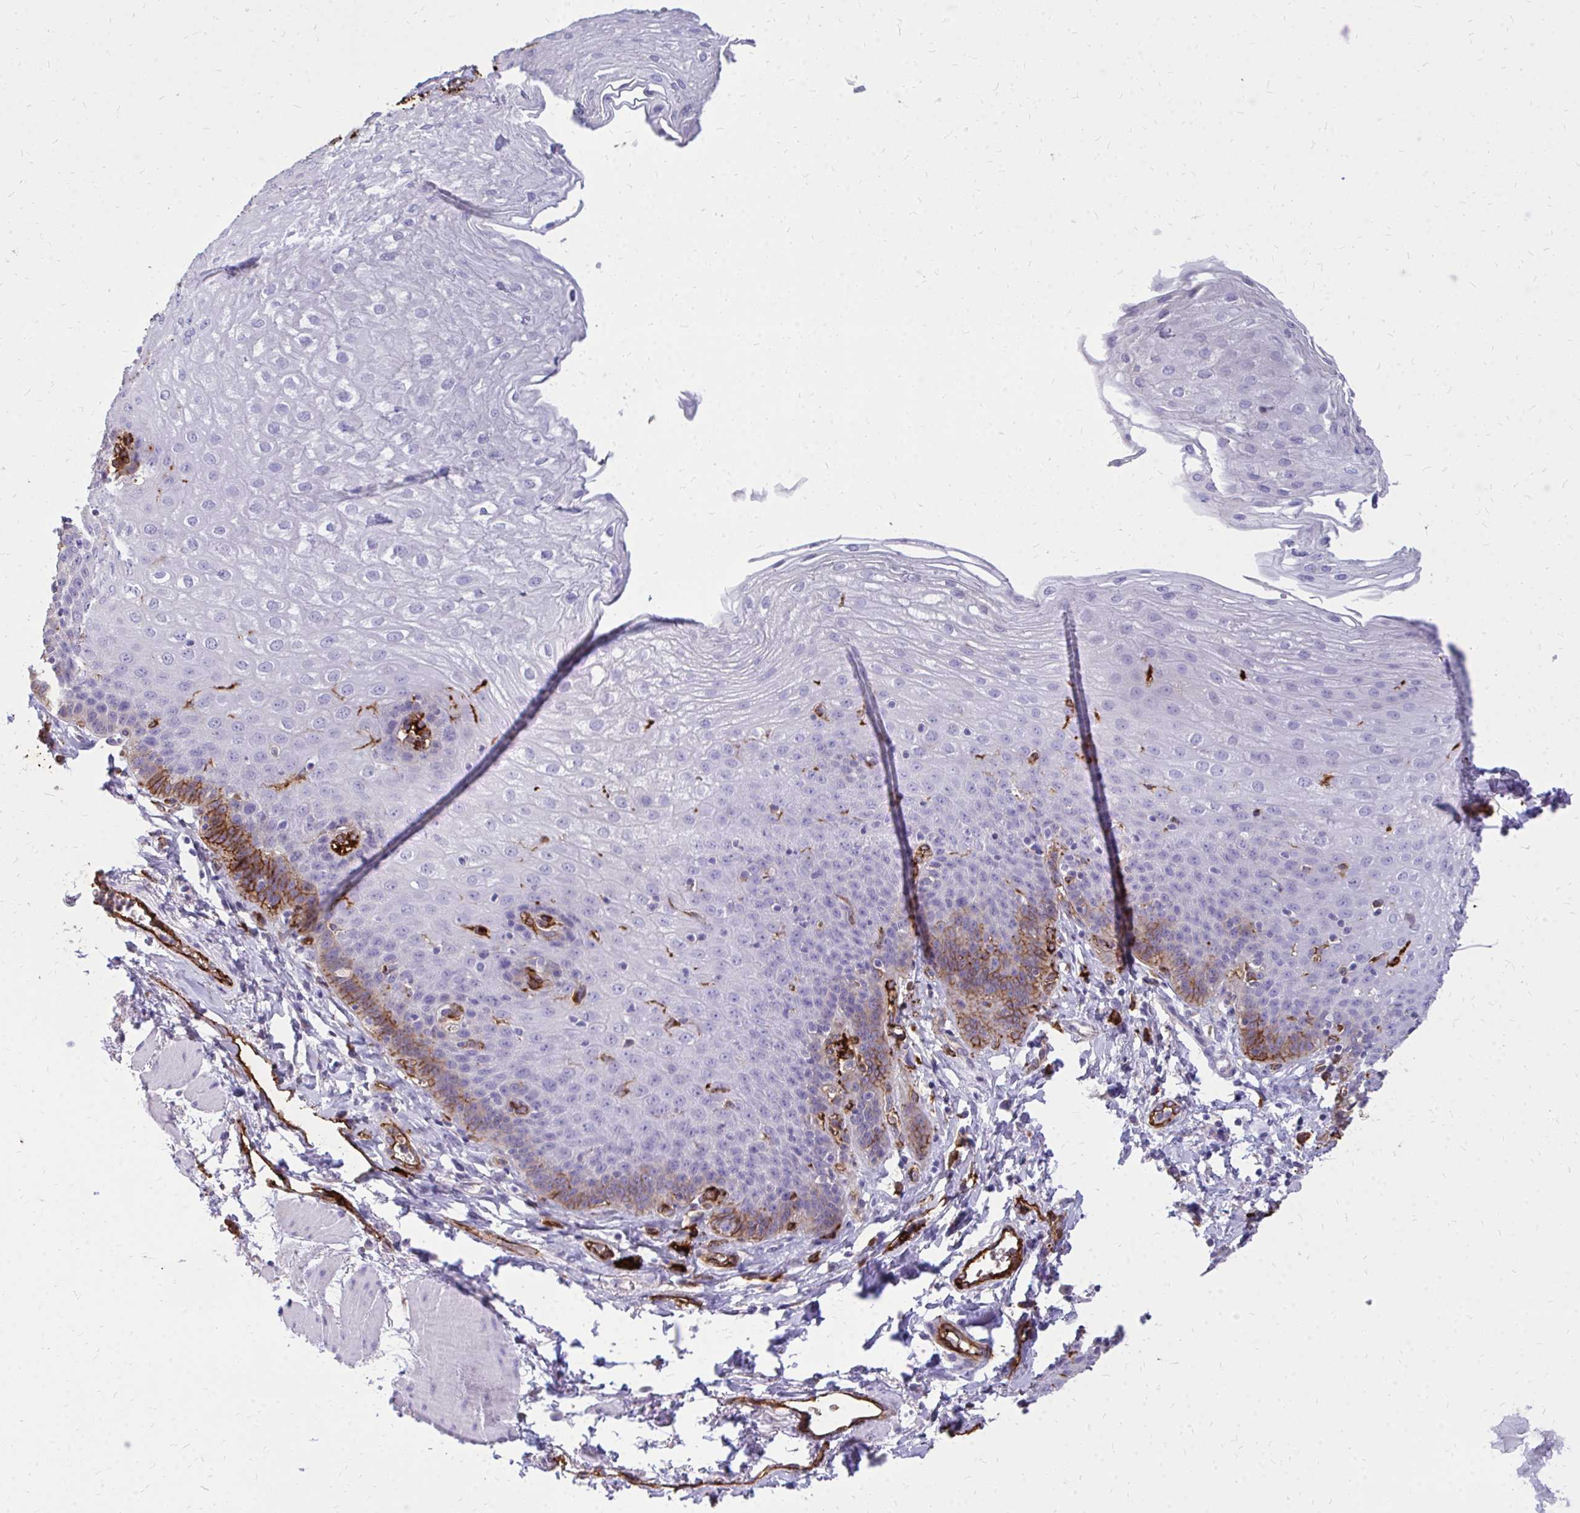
{"staining": {"intensity": "moderate", "quantity": "<25%", "location": "cytoplasmic/membranous"}, "tissue": "esophagus", "cell_type": "Squamous epithelial cells", "image_type": "normal", "snomed": [{"axis": "morphology", "description": "Normal tissue, NOS"}, {"axis": "topography", "description": "Esophagus"}], "caption": "The micrograph exhibits immunohistochemical staining of benign esophagus. There is moderate cytoplasmic/membranous positivity is appreciated in approximately <25% of squamous epithelial cells.", "gene": "MARCKSL1", "patient": {"sex": "female", "age": 81}}